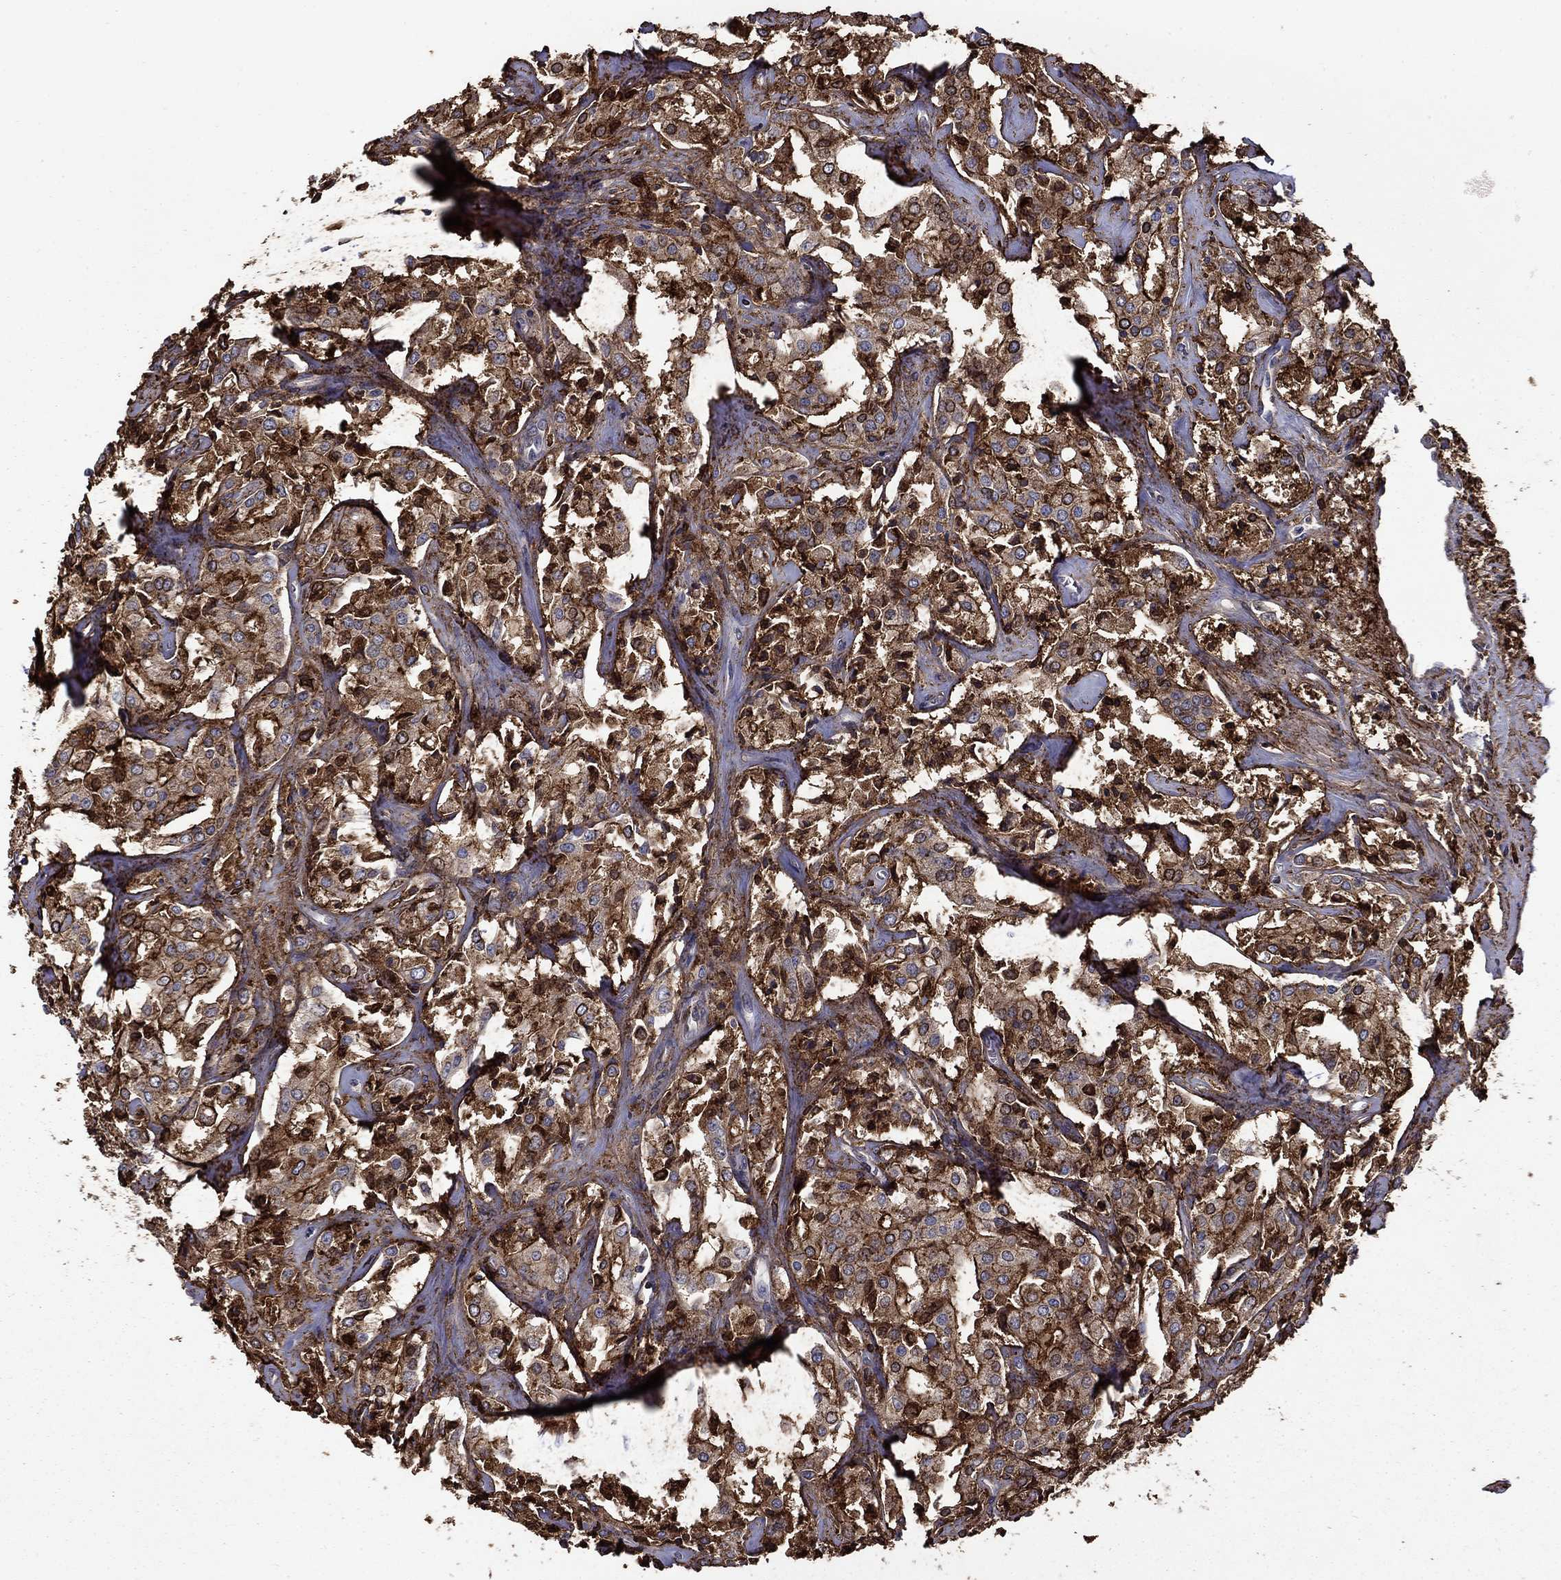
{"staining": {"intensity": "strong", "quantity": ">75%", "location": "cytoplasmic/membranous"}, "tissue": "prostate cancer", "cell_type": "Tumor cells", "image_type": "cancer", "snomed": [{"axis": "morphology", "description": "Adenocarcinoma, NOS"}, {"axis": "topography", "description": "Prostate"}], "caption": "Prostate cancer stained with a brown dye shows strong cytoplasmic/membranous positive staining in approximately >75% of tumor cells.", "gene": "PLAU", "patient": {"sex": "male", "age": 66}}